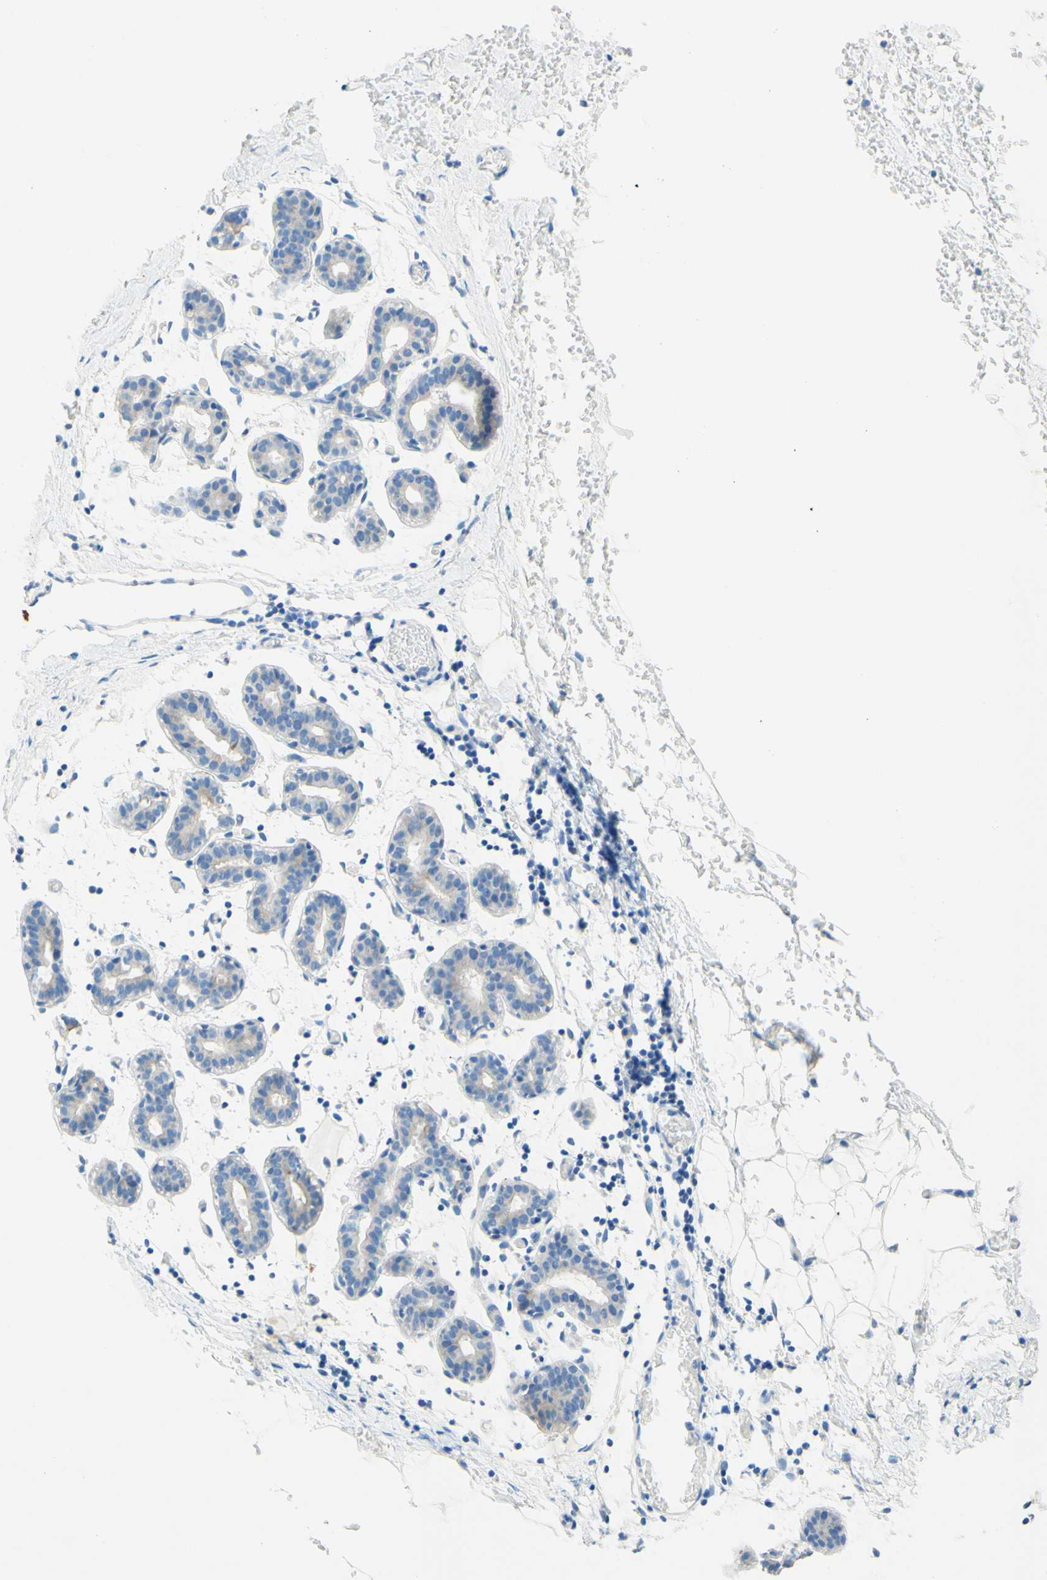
{"staining": {"intensity": "negative", "quantity": "none", "location": "none"}, "tissue": "breast", "cell_type": "Adipocytes", "image_type": "normal", "snomed": [{"axis": "morphology", "description": "Normal tissue, NOS"}, {"axis": "topography", "description": "Breast"}], "caption": "Immunohistochemistry histopathology image of benign breast stained for a protein (brown), which demonstrates no expression in adipocytes. The staining is performed using DAB brown chromogen with nuclei counter-stained in using hematoxylin.", "gene": "SLC46A1", "patient": {"sex": "female", "age": 27}}